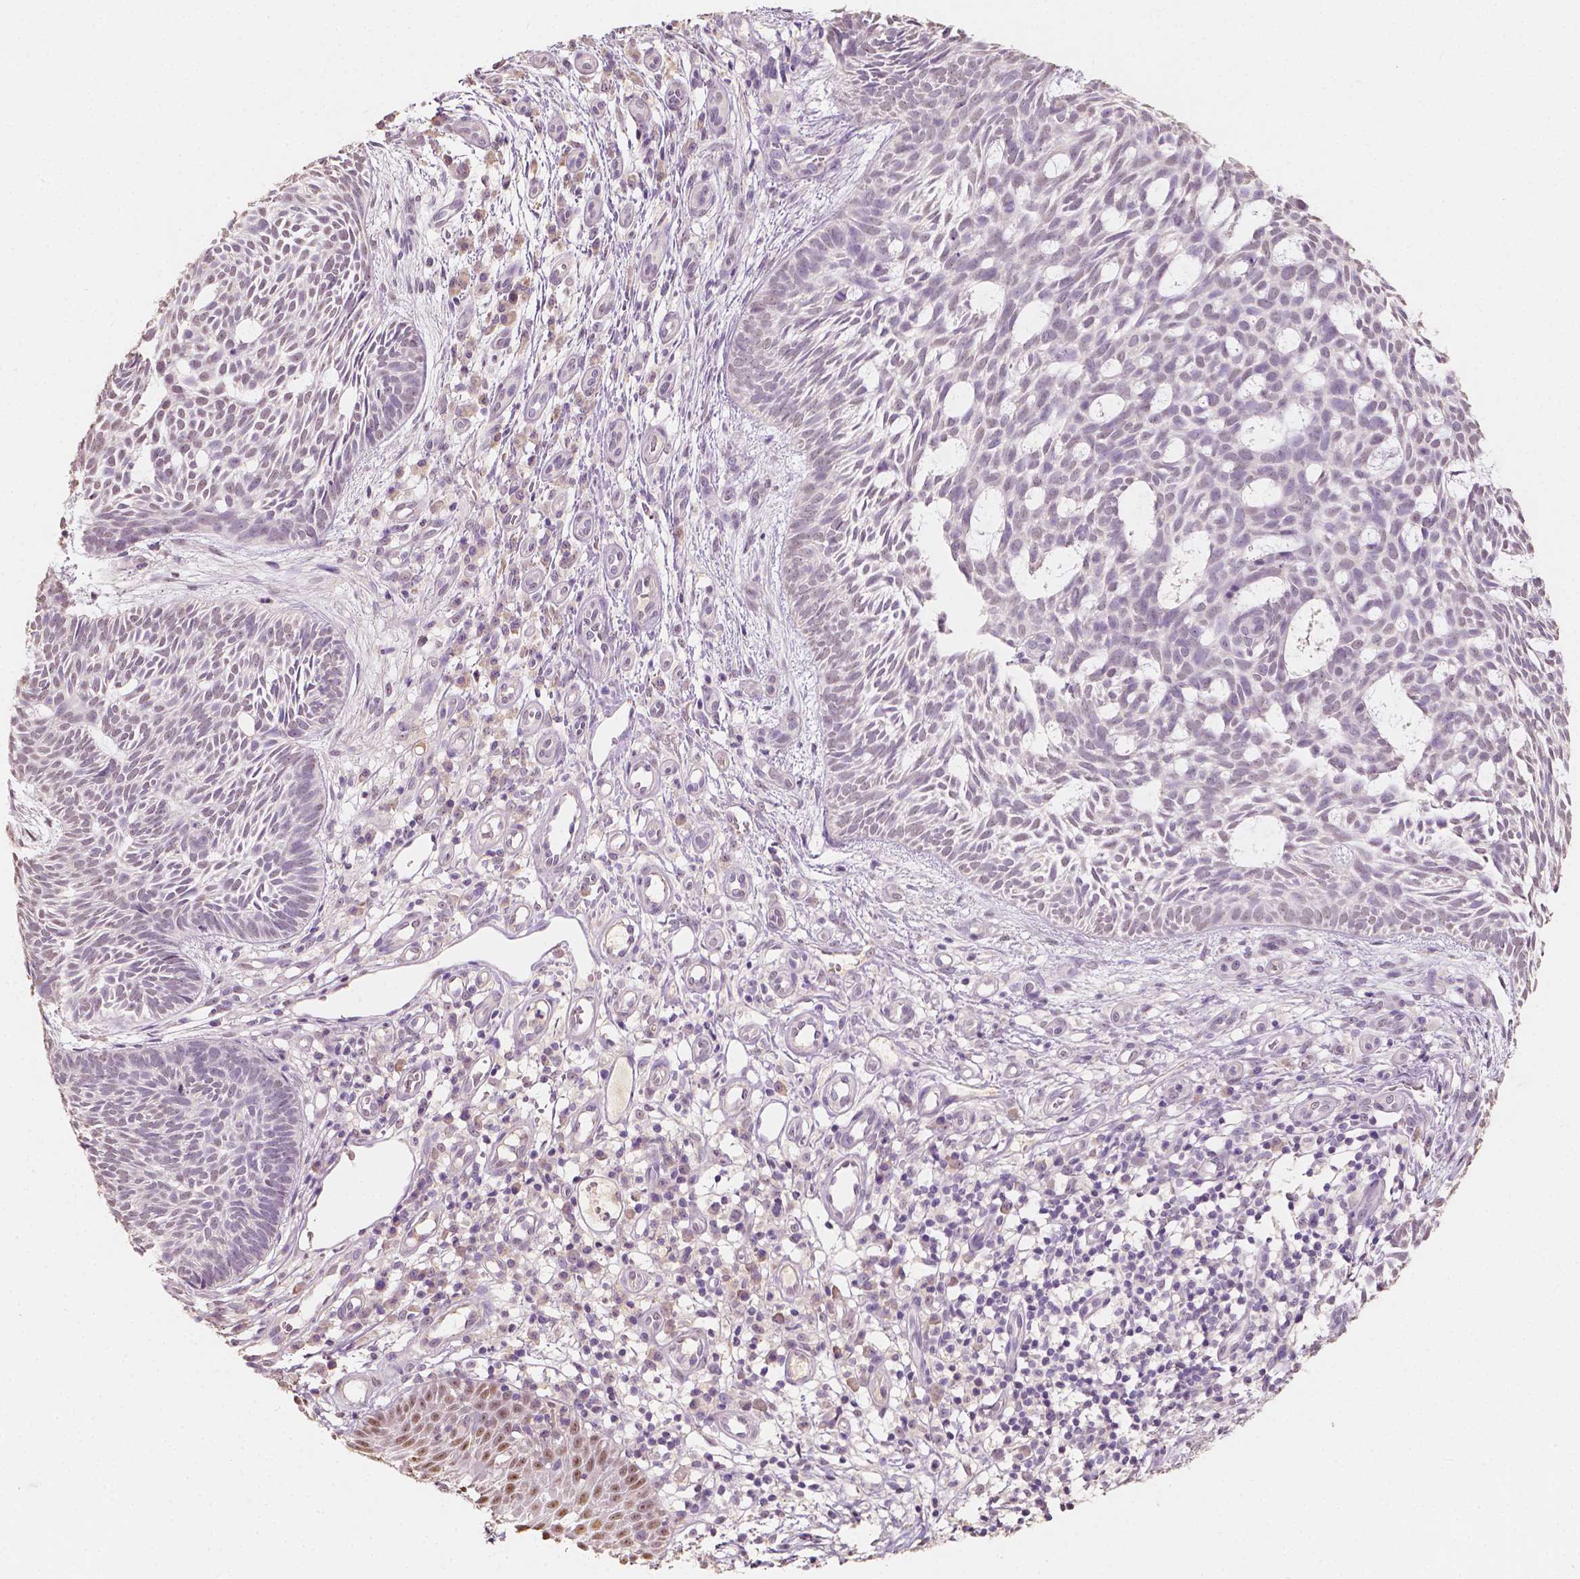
{"staining": {"intensity": "negative", "quantity": "none", "location": "none"}, "tissue": "skin cancer", "cell_type": "Tumor cells", "image_type": "cancer", "snomed": [{"axis": "morphology", "description": "Basal cell carcinoma"}, {"axis": "topography", "description": "Skin"}], "caption": "A micrograph of skin cancer stained for a protein displays no brown staining in tumor cells.", "gene": "SOX15", "patient": {"sex": "male", "age": 59}}